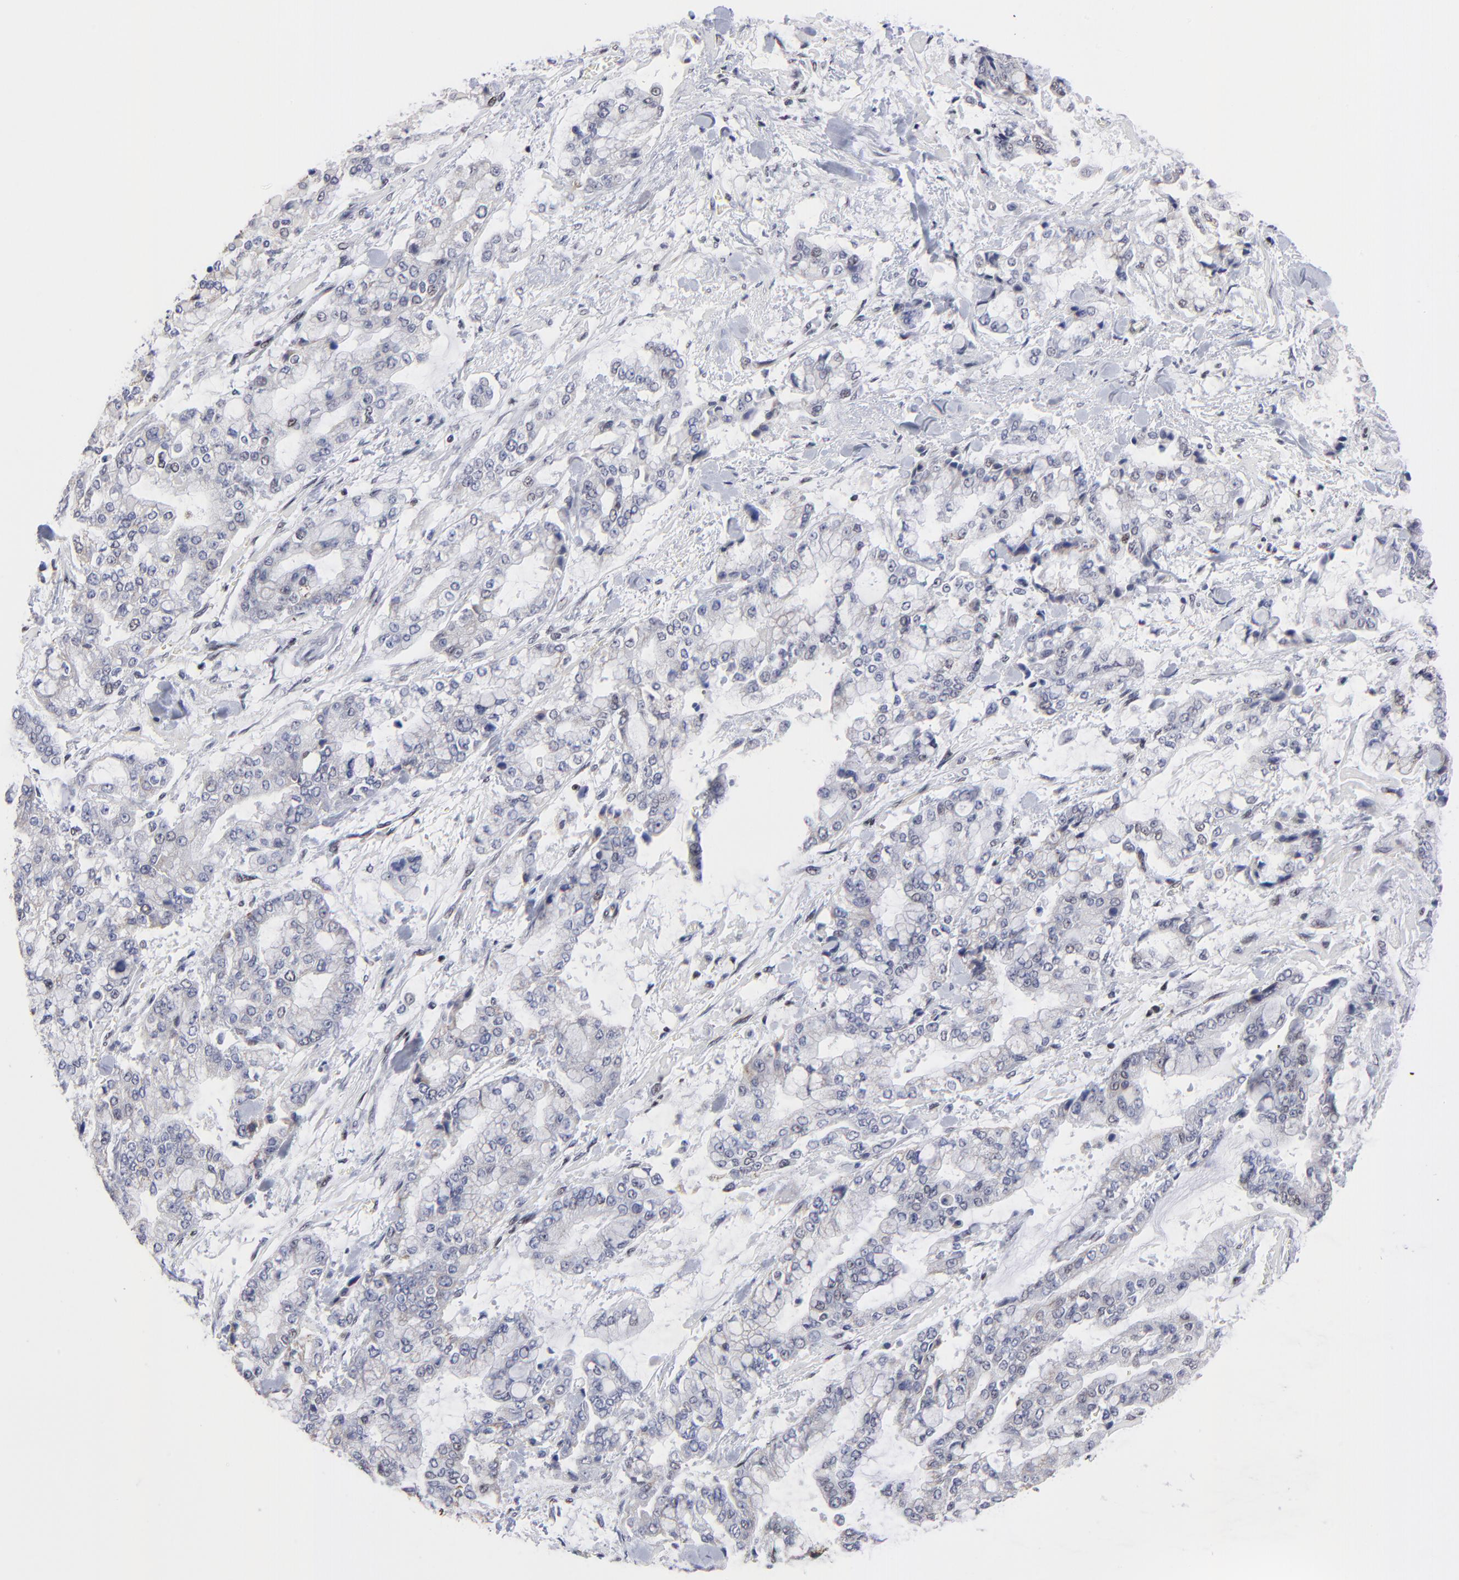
{"staining": {"intensity": "negative", "quantity": "none", "location": "none"}, "tissue": "stomach cancer", "cell_type": "Tumor cells", "image_type": "cancer", "snomed": [{"axis": "morphology", "description": "Normal tissue, NOS"}, {"axis": "morphology", "description": "Adenocarcinoma, NOS"}, {"axis": "topography", "description": "Stomach, upper"}, {"axis": "topography", "description": "Stomach"}], "caption": "Stomach adenocarcinoma was stained to show a protein in brown. There is no significant expression in tumor cells.", "gene": "SP2", "patient": {"sex": "male", "age": 76}}